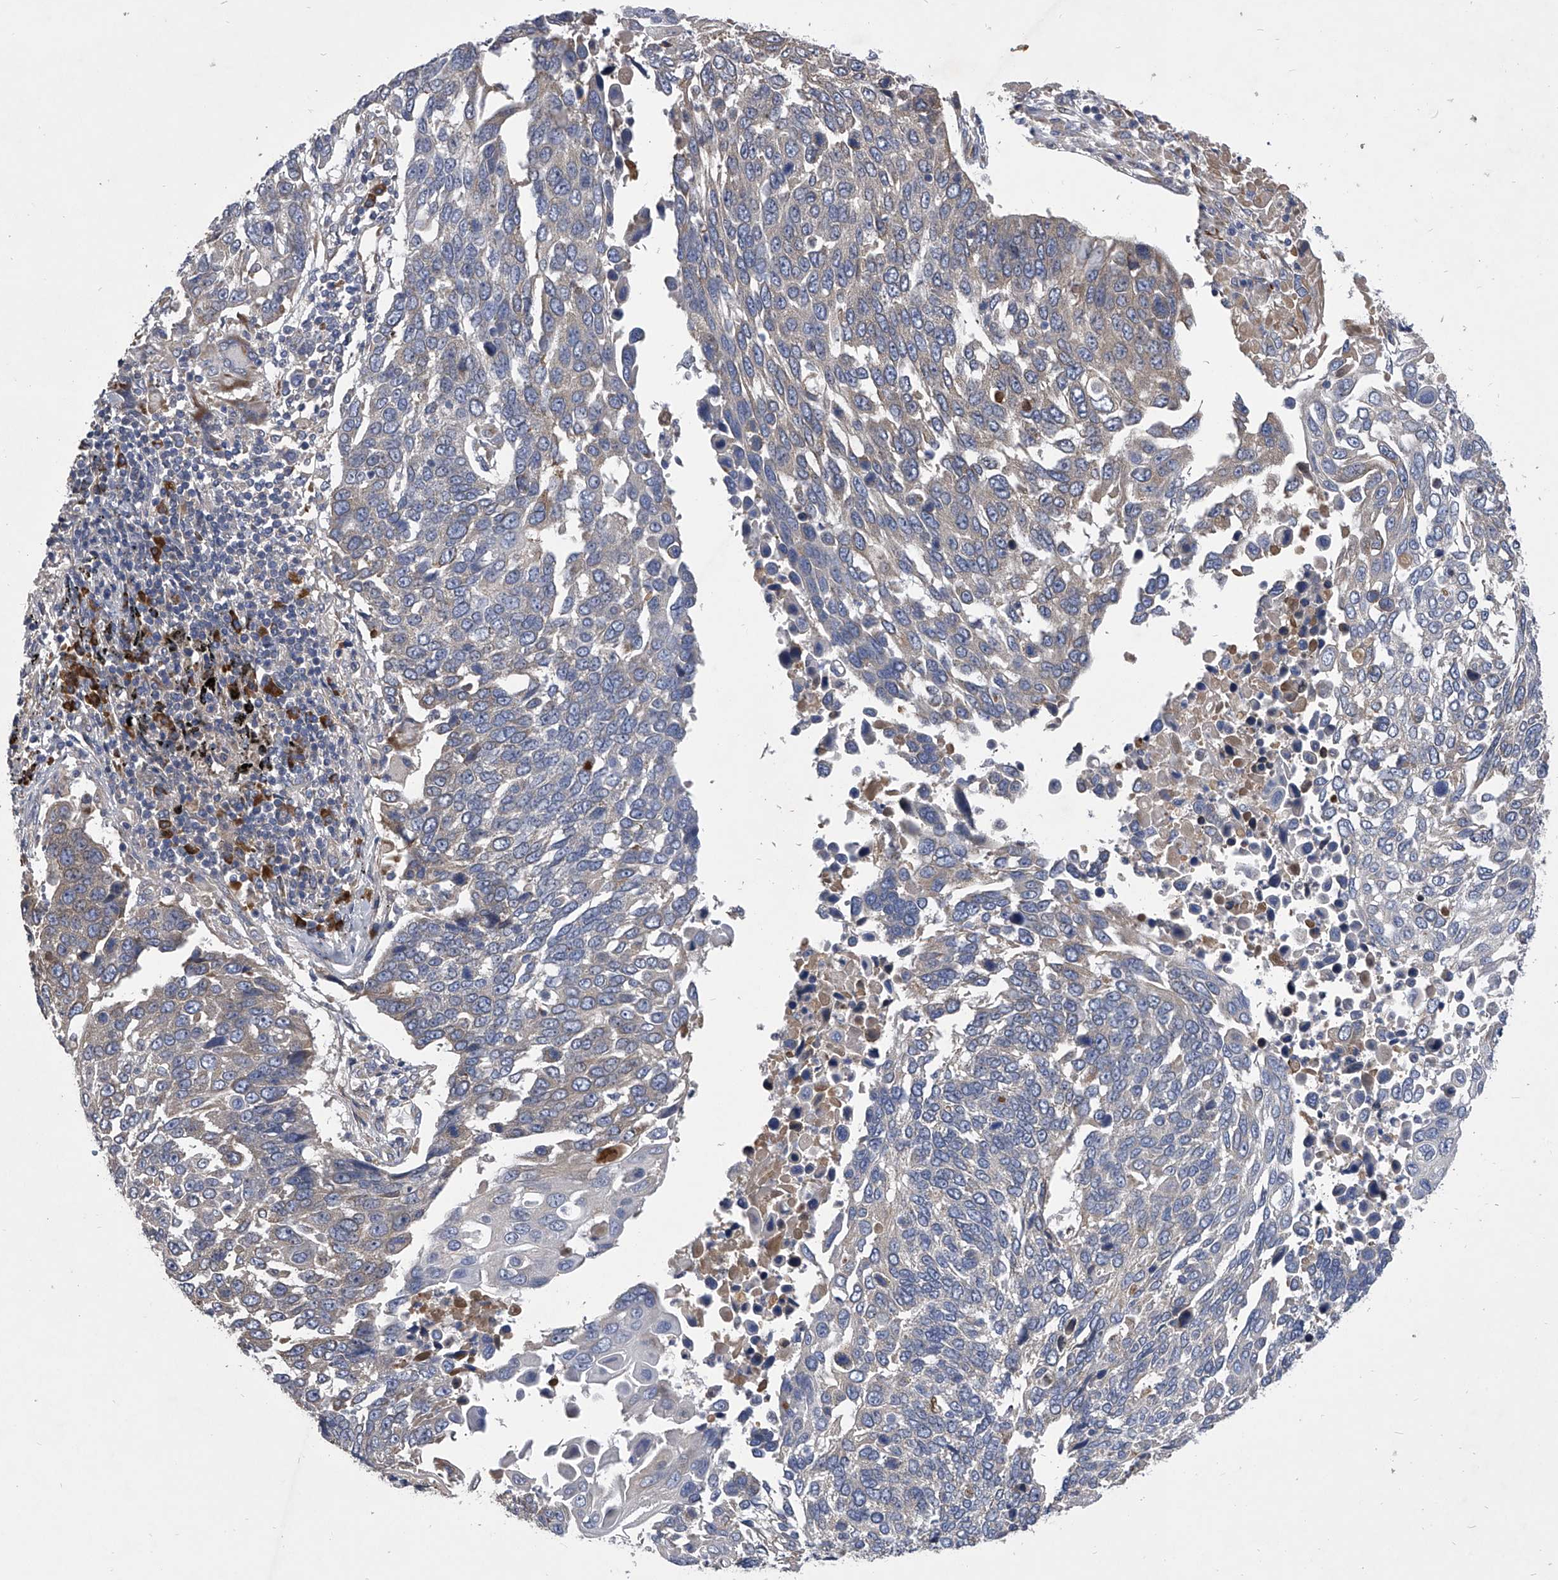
{"staining": {"intensity": "negative", "quantity": "none", "location": "none"}, "tissue": "lung cancer", "cell_type": "Tumor cells", "image_type": "cancer", "snomed": [{"axis": "morphology", "description": "Squamous cell carcinoma, NOS"}, {"axis": "topography", "description": "Lung"}], "caption": "A histopathology image of human squamous cell carcinoma (lung) is negative for staining in tumor cells.", "gene": "CCR4", "patient": {"sex": "male", "age": 66}}